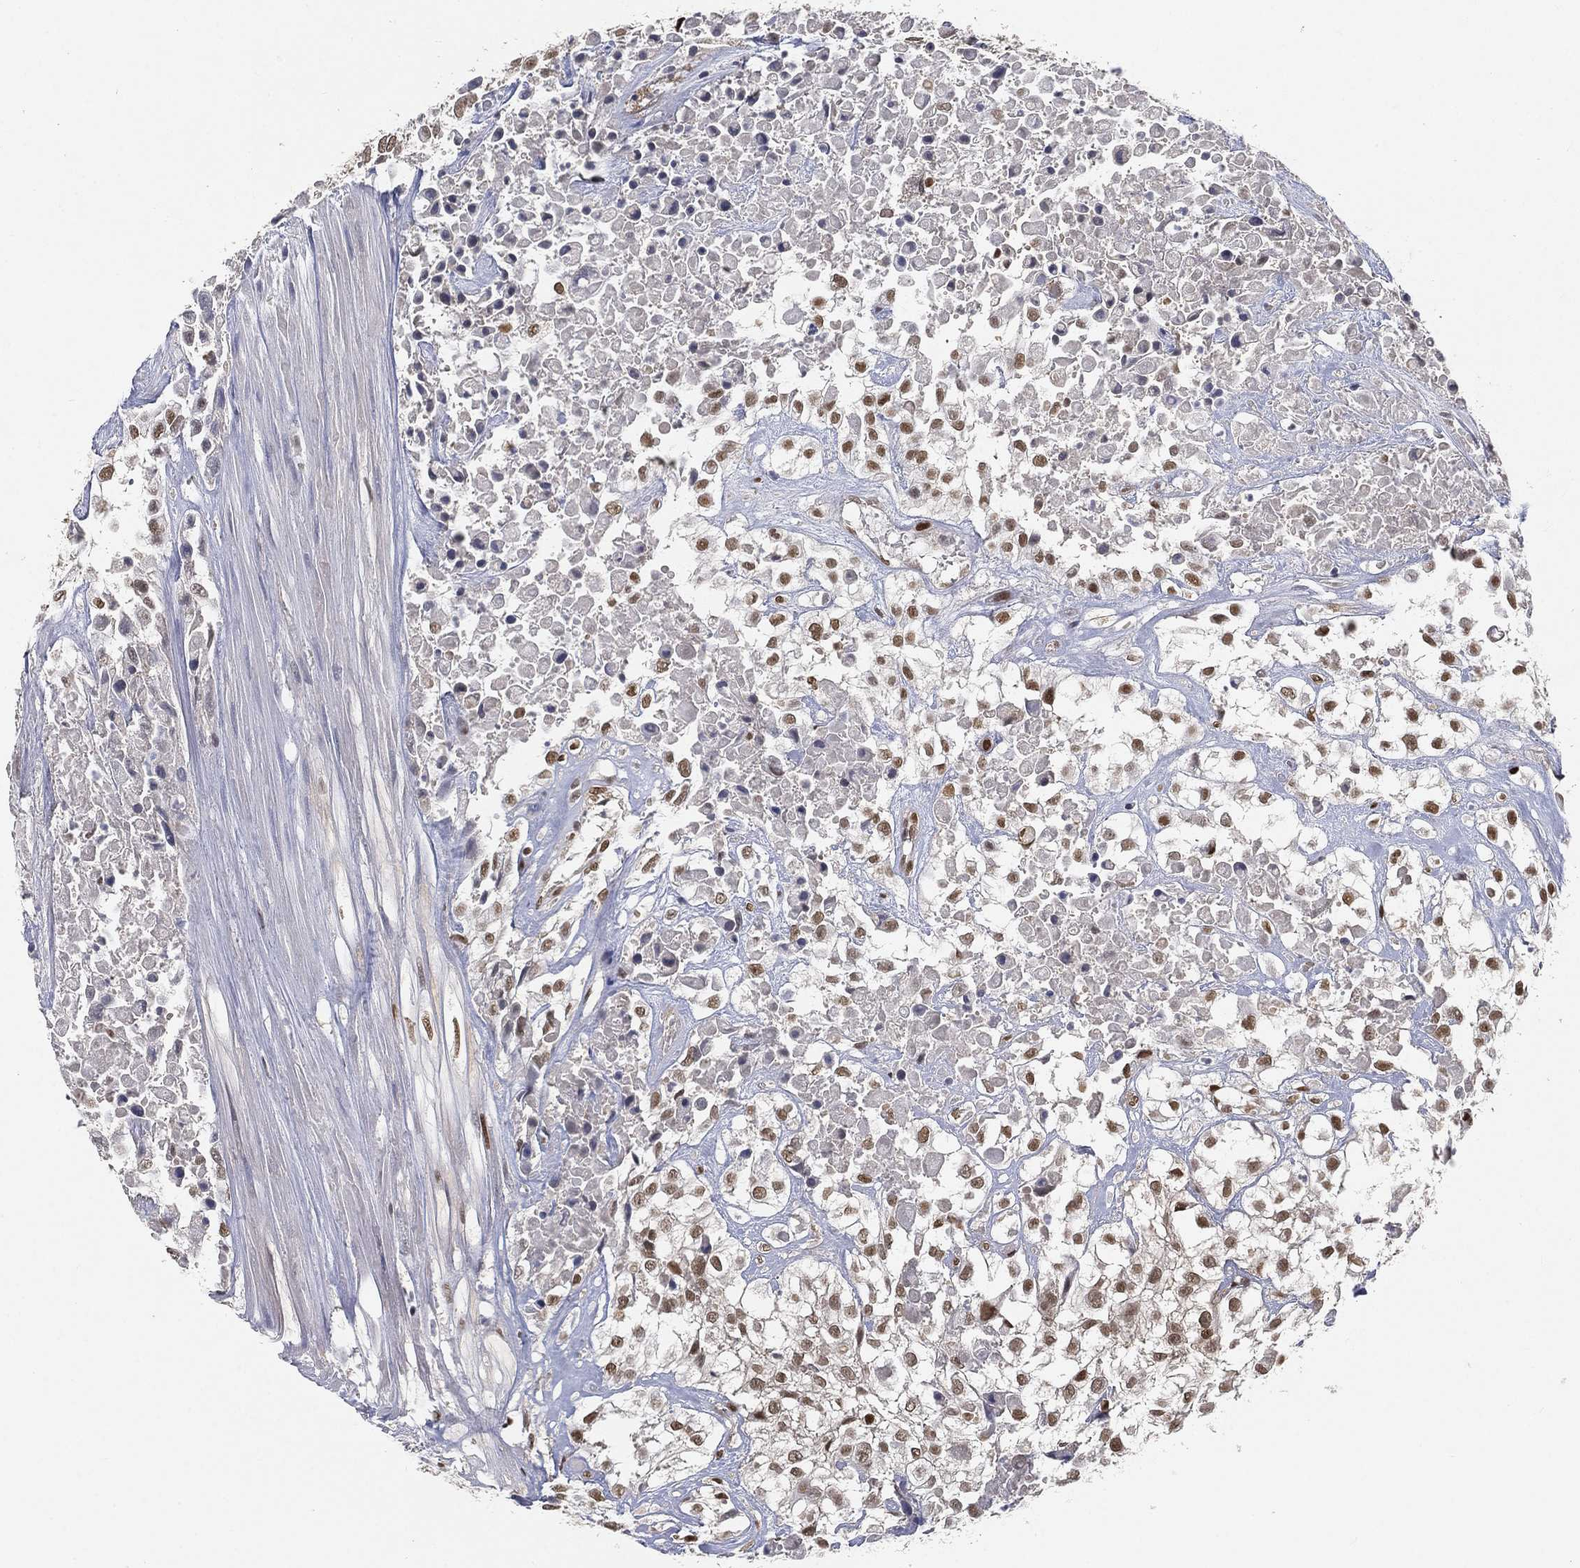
{"staining": {"intensity": "strong", "quantity": "25%-75%", "location": "nuclear"}, "tissue": "urothelial cancer", "cell_type": "Tumor cells", "image_type": "cancer", "snomed": [{"axis": "morphology", "description": "Urothelial carcinoma, High grade"}, {"axis": "topography", "description": "Urinary bladder"}], "caption": "Immunohistochemical staining of human urothelial cancer exhibits high levels of strong nuclear protein positivity in about 25%-75% of tumor cells.", "gene": "CRTC3", "patient": {"sex": "male", "age": 56}}